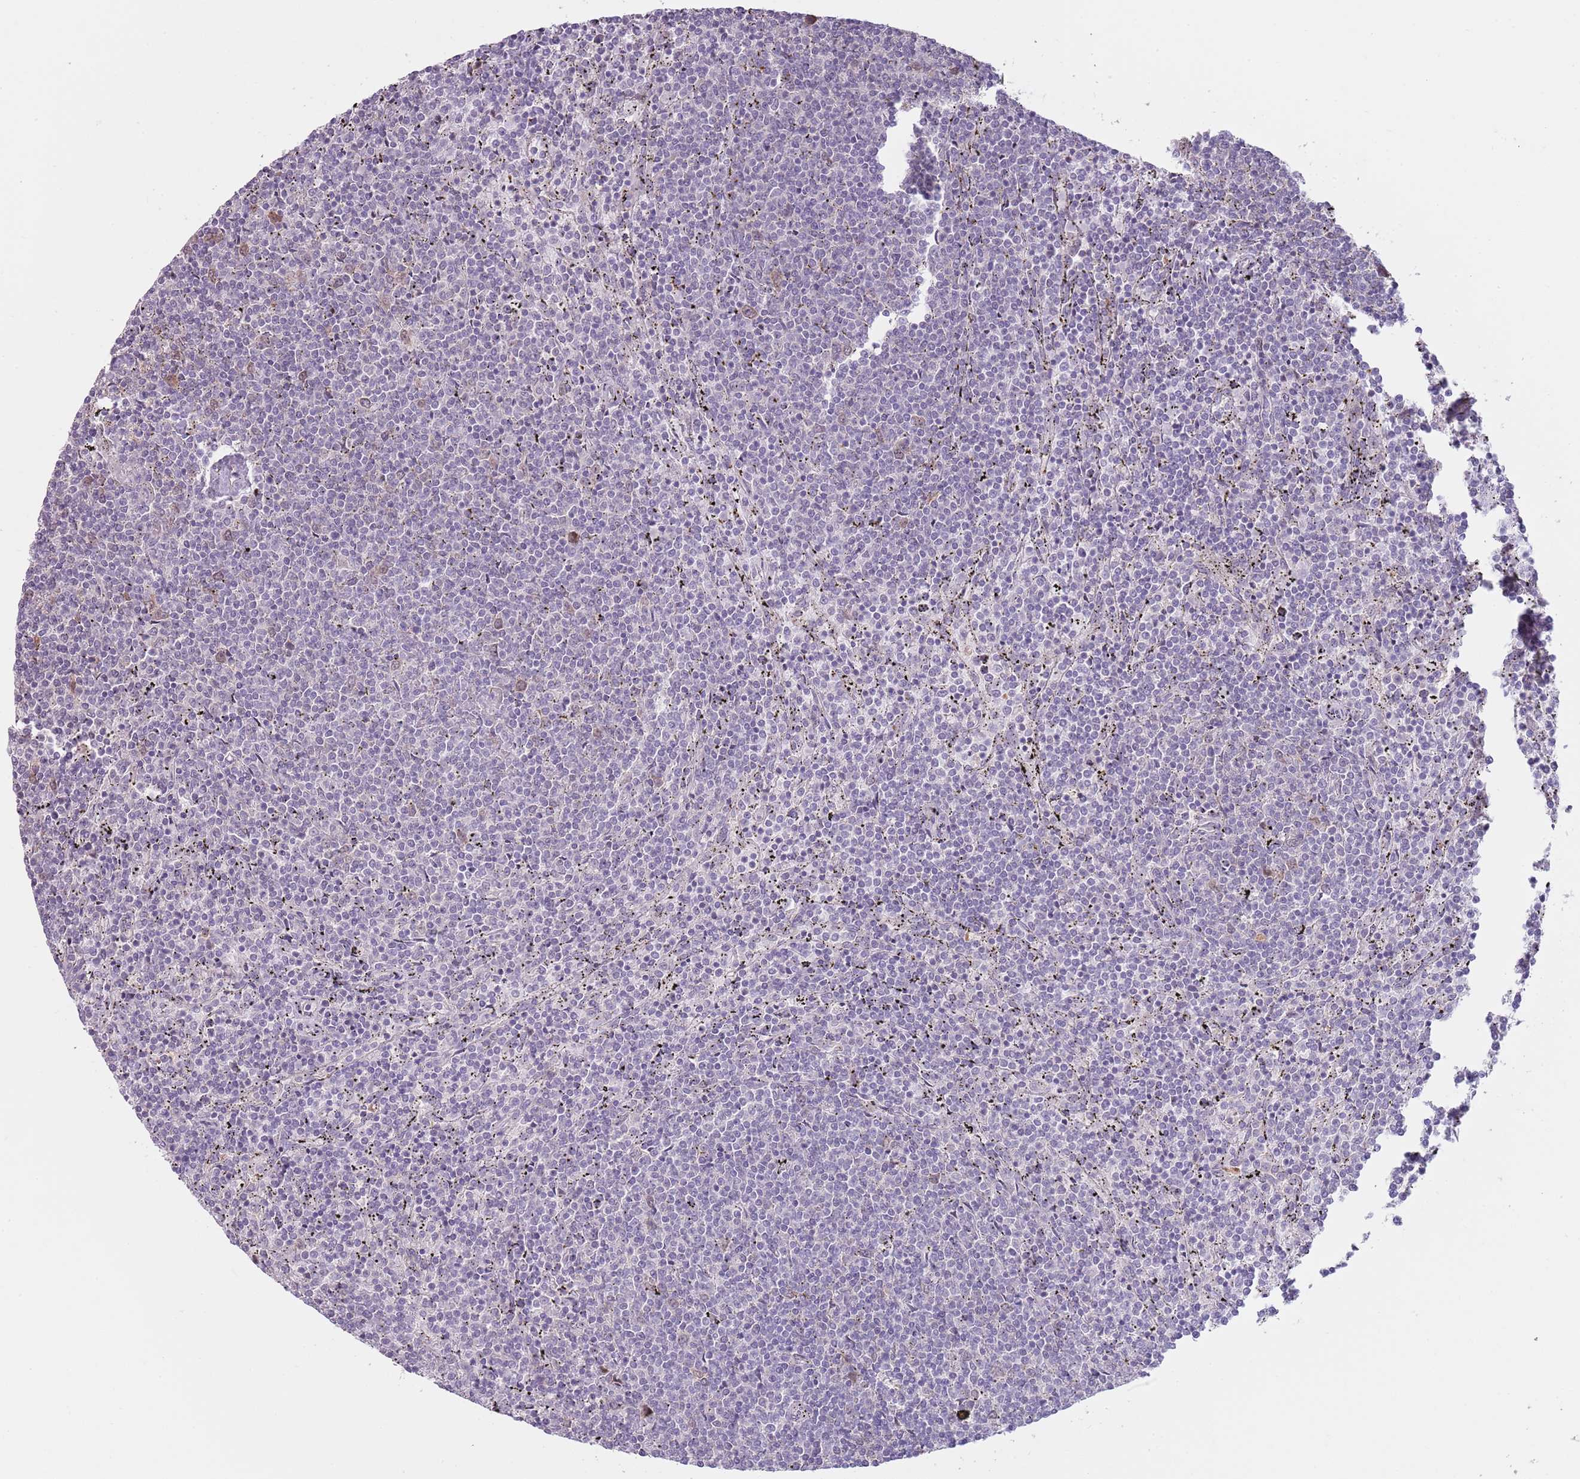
{"staining": {"intensity": "negative", "quantity": "none", "location": "none"}, "tissue": "lymphoma", "cell_type": "Tumor cells", "image_type": "cancer", "snomed": [{"axis": "morphology", "description": "Malignant lymphoma, non-Hodgkin's type, Low grade"}, {"axis": "topography", "description": "Spleen"}], "caption": "This is an immunohistochemistry photomicrograph of lymphoma. There is no staining in tumor cells.", "gene": "LDHD", "patient": {"sex": "female", "age": 50}}